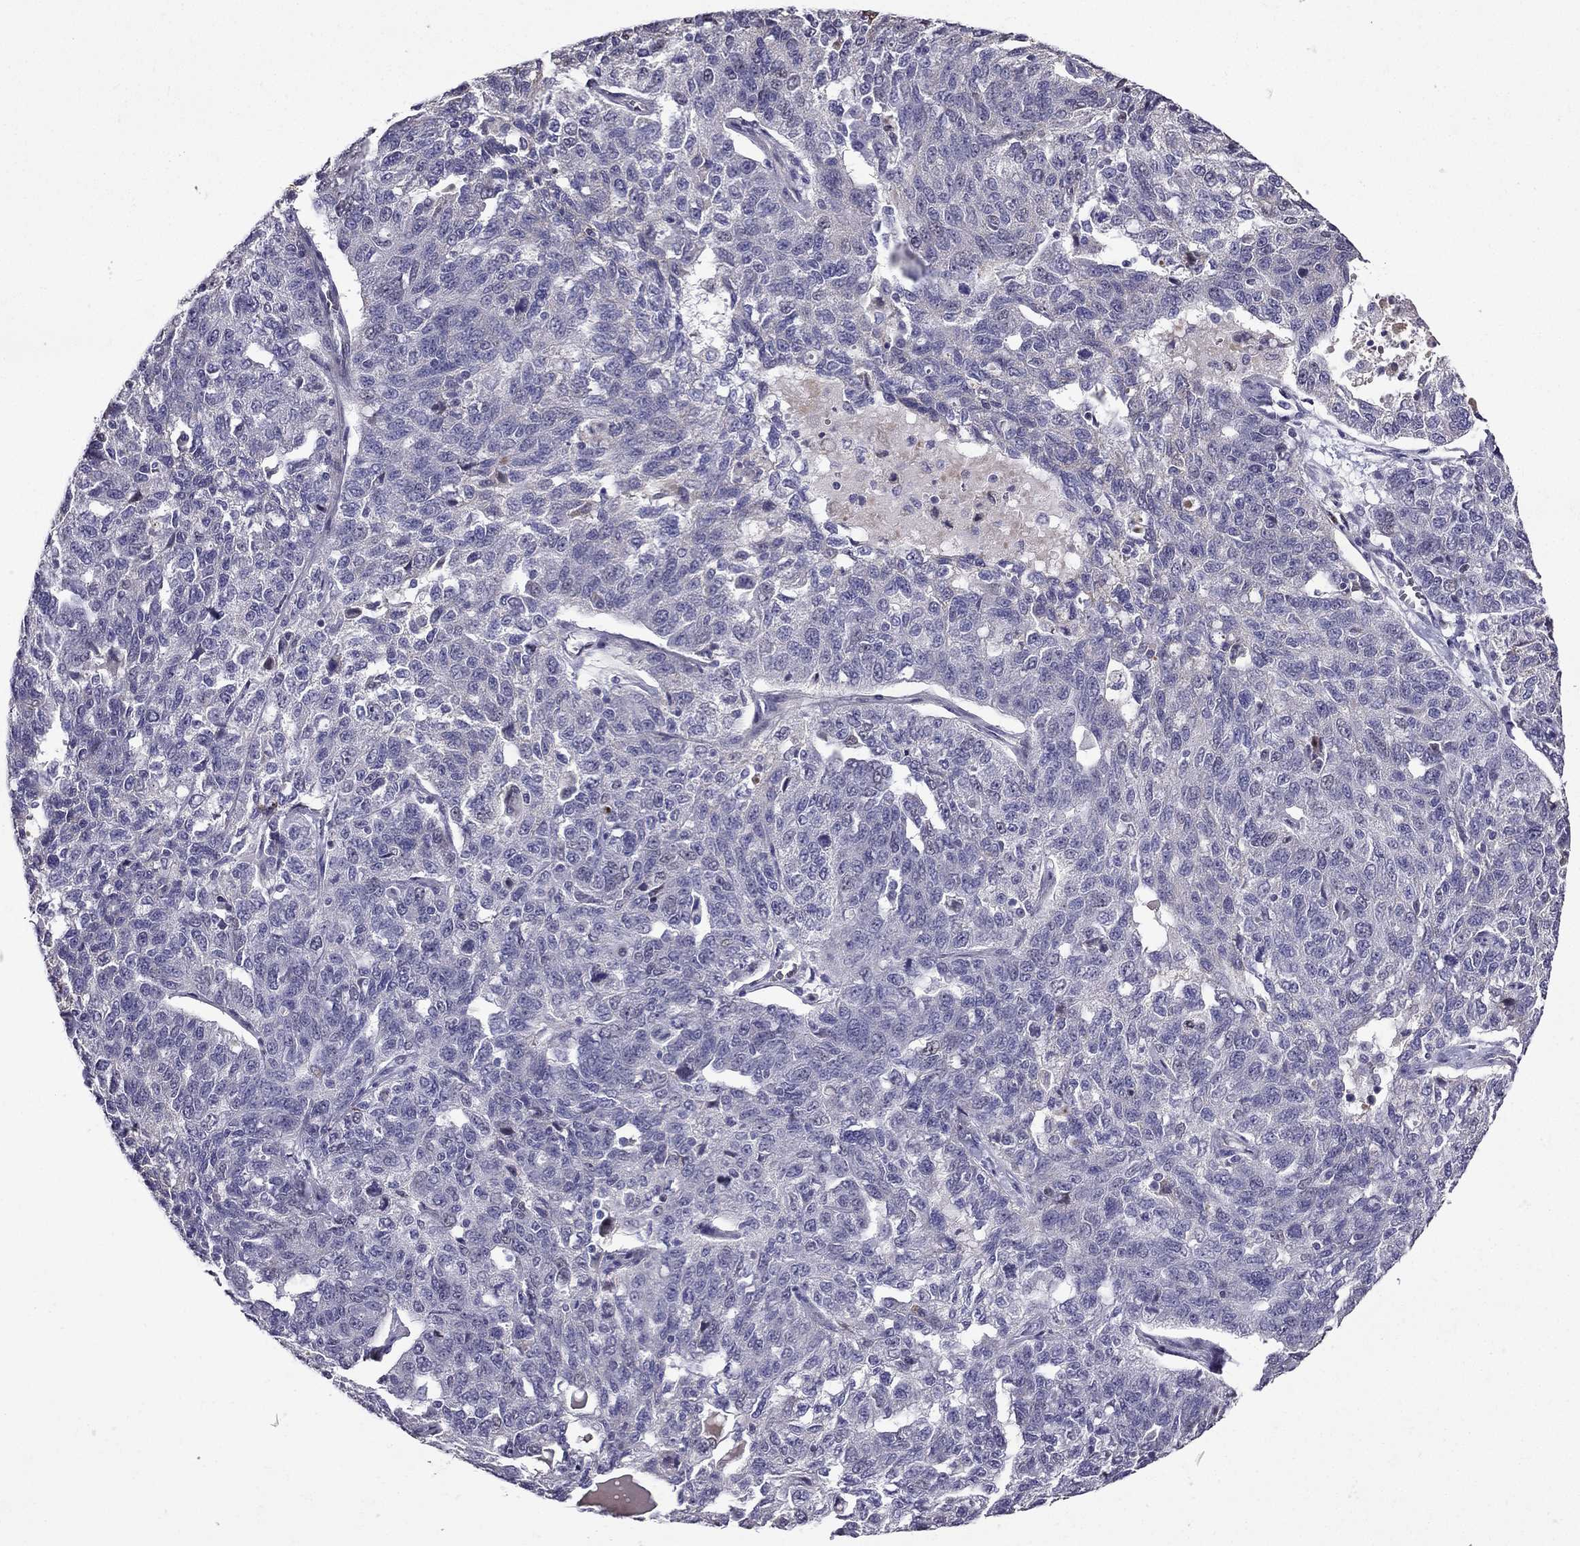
{"staining": {"intensity": "negative", "quantity": "none", "location": "none"}, "tissue": "ovarian cancer", "cell_type": "Tumor cells", "image_type": "cancer", "snomed": [{"axis": "morphology", "description": "Cystadenocarcinoma, serous, NOS"}, {"axis": "topography", "description": "Ovary"}], "caption": "This histopathology image is of ovarian cancer stained with IHC to label a protein in brown with the nuclei are counter-stained blue. There is no positivity in tumor cells. Brightfield microscopy of immunohistochemistry (IHC) stained with DAB (brown) and hematoxylin (blue), captured at high magnification.", "gene": "UHRF1", "patient": {"sex": "female", "age": 71}}